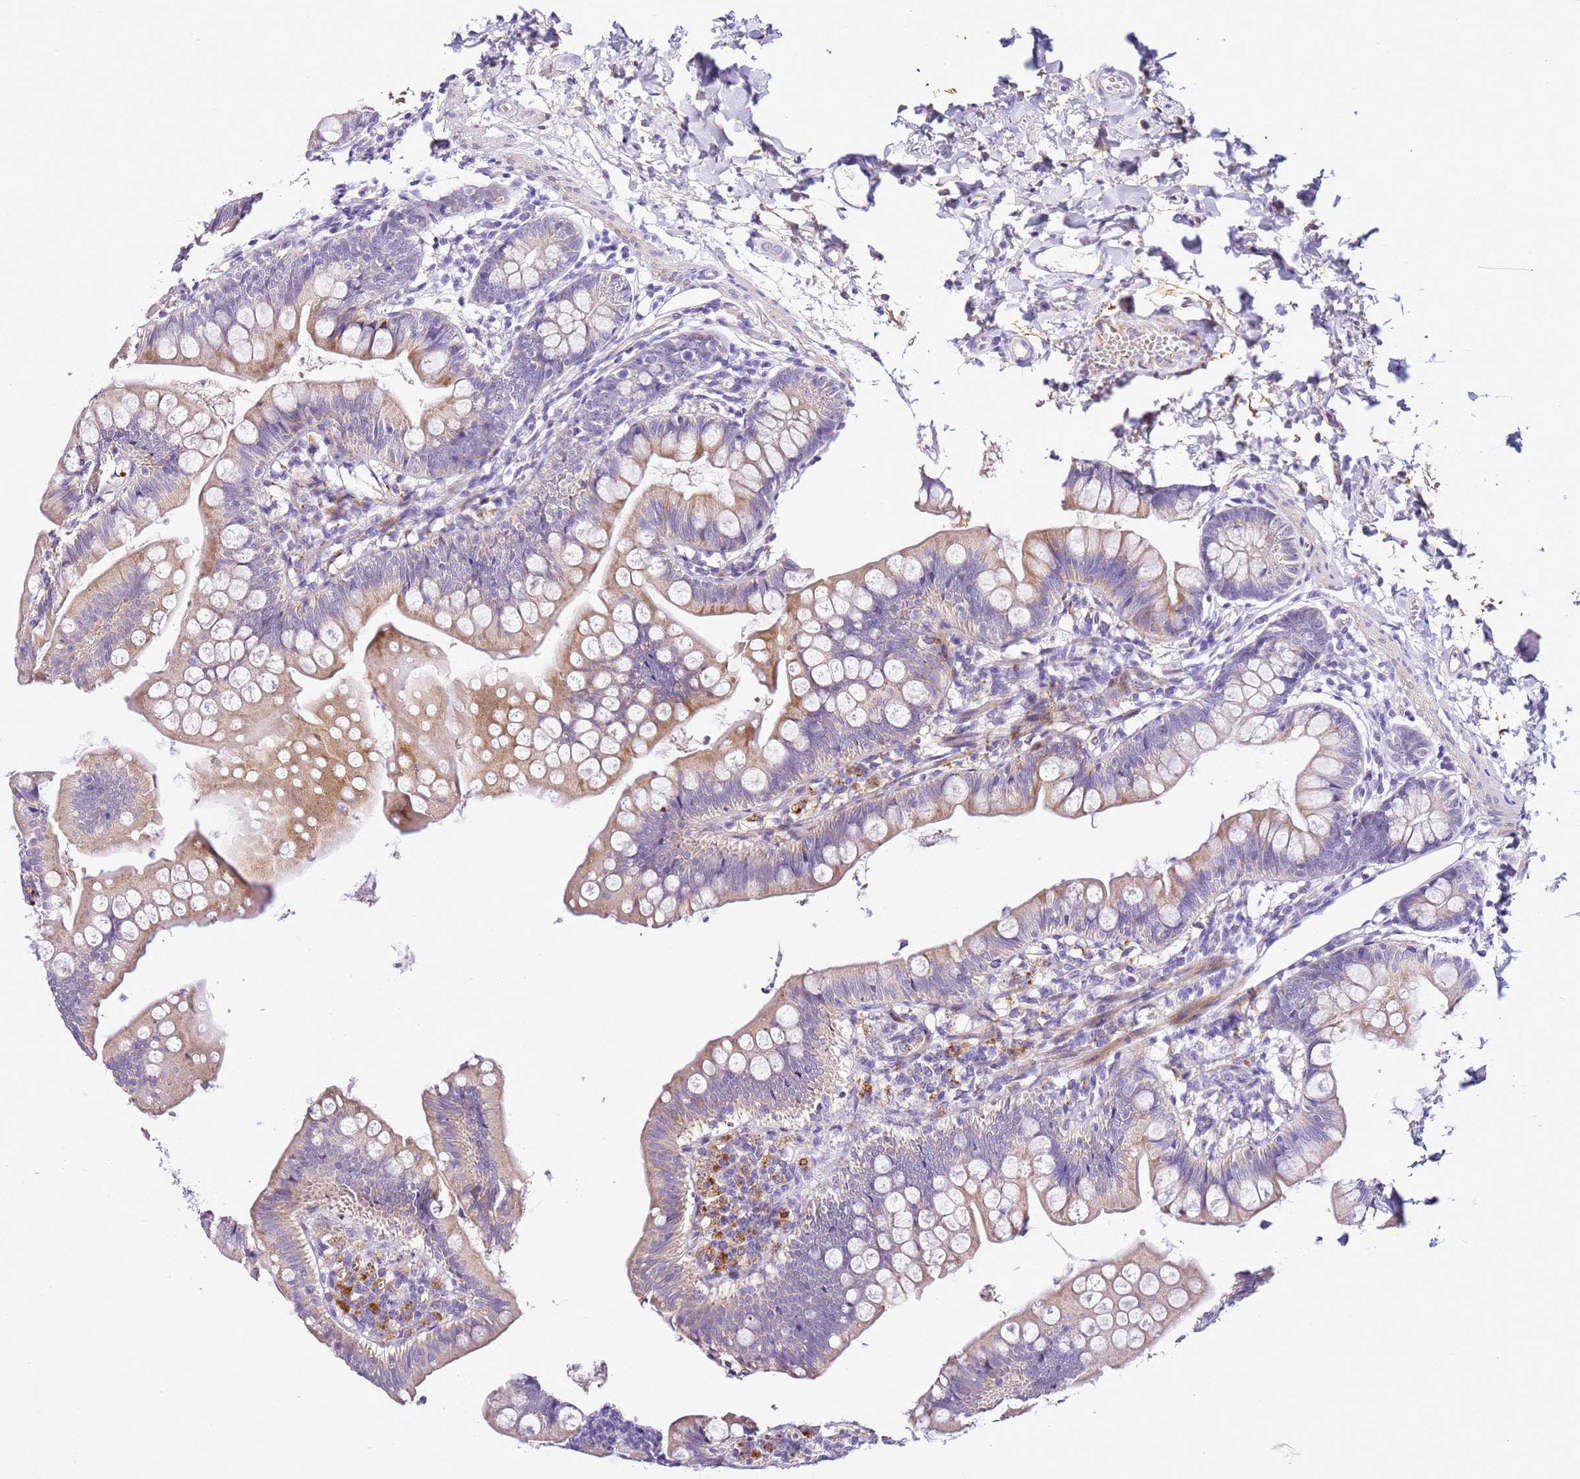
{"staining": {"intensity": "moderate", "quantity": "25%-75%", "location": "cytoplasmic/membranous"}, "tissue": "small intestine", "cell_type": "Glandular cells", "image_type": "normal", "snomed": [{"axis": "morphology", "description": "Normal tissue, NOS"}, {"axis": "topography", "description": "Small intestine"}], "caption": "Normal small intestine displays moderate cytoplasmic/membranous positivity in approximately 25%-75% of glandular cells, visualized by immunohistochemistry. The staining is performed using DAB brown chromogen to label protein expression. The nuclei are counter-stained blue using hematoxylin.", "gene": "HGD", "patient": {"sex": "male", "age": 7}}